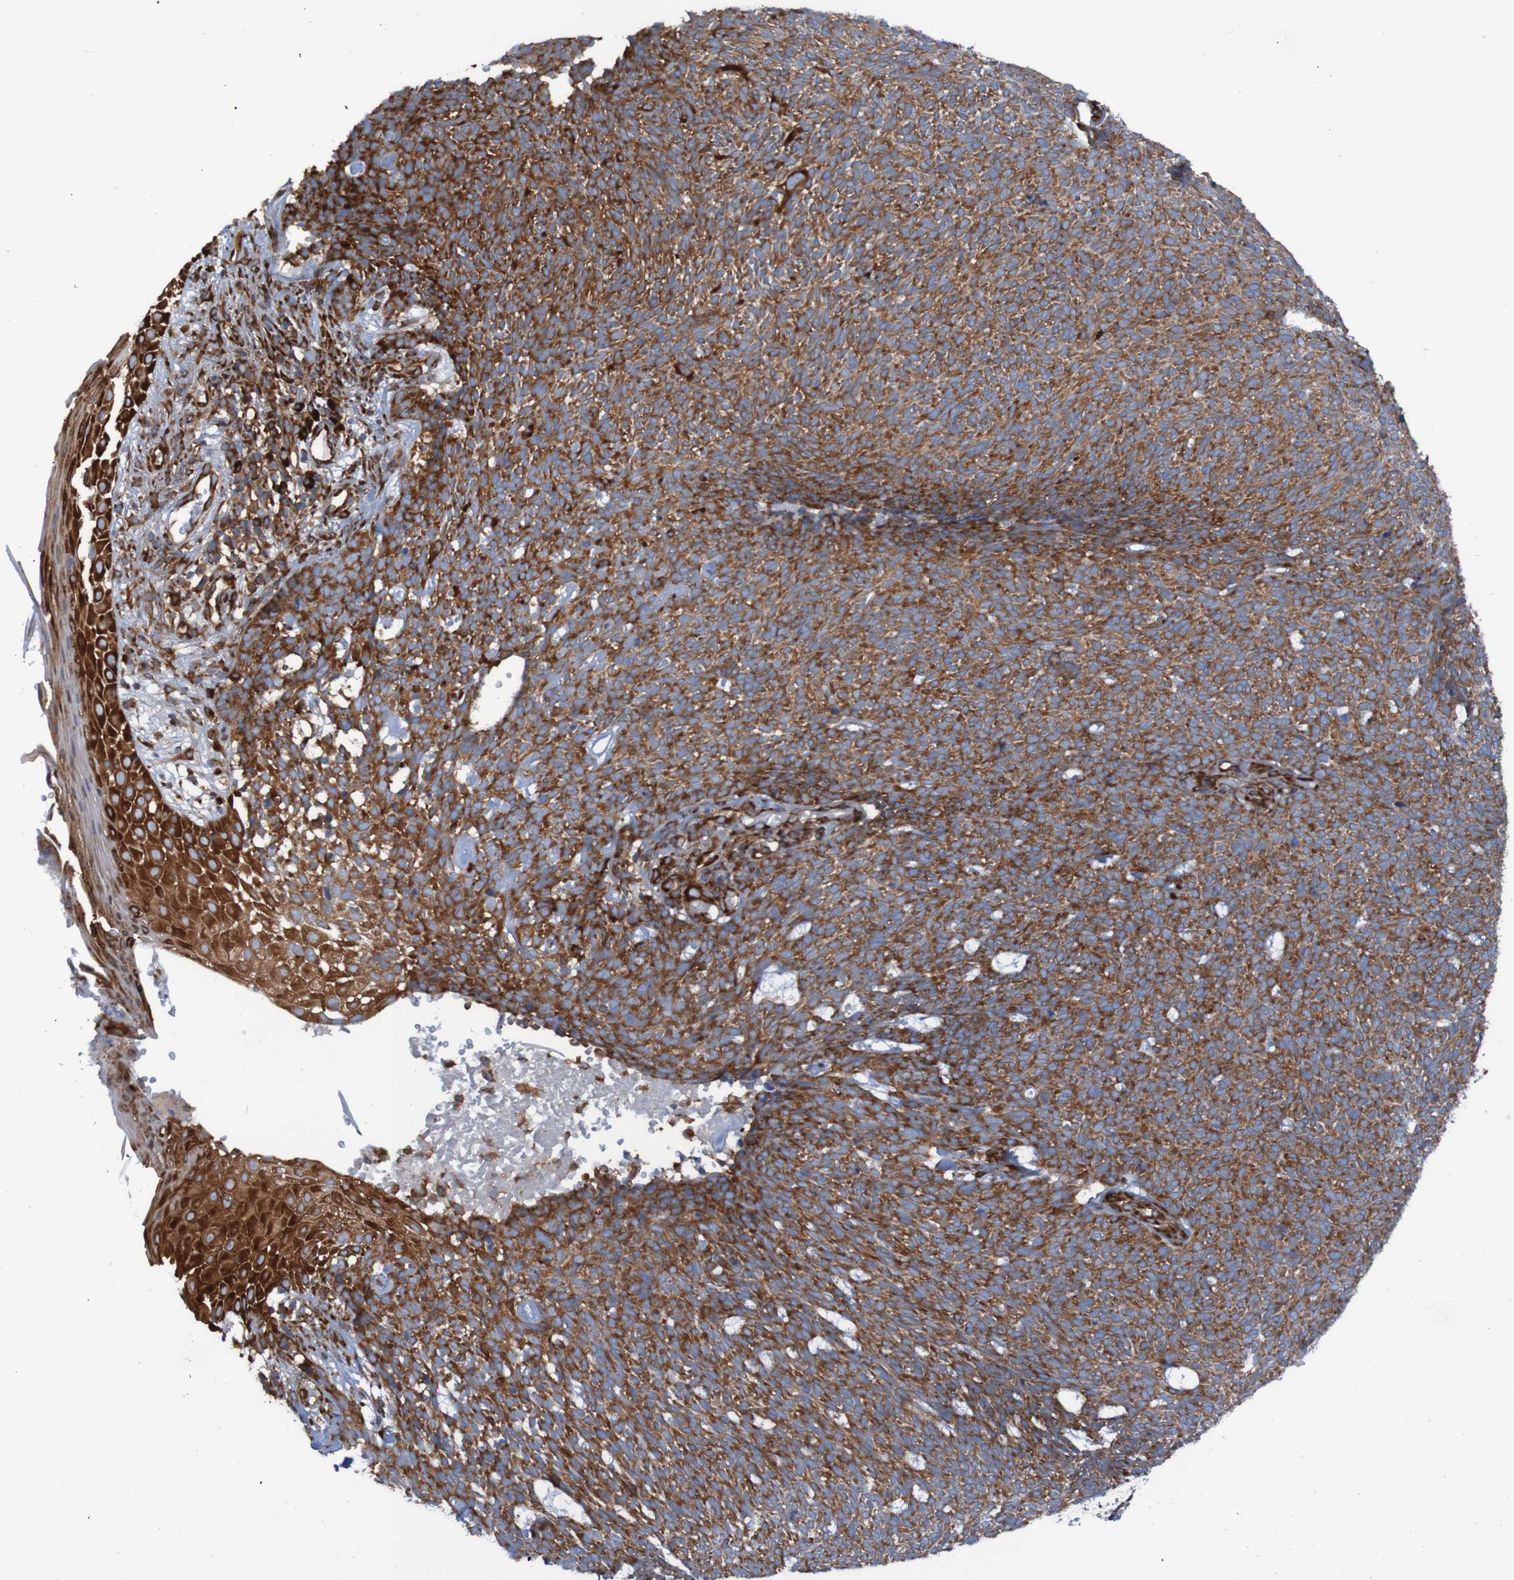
{"staining": {"intensity": "moderate", "quantity": ">75%", "location": "cytoplasmic/membranous"}, "tissue": "skin cancer", "cell_type": "Tumor cells", "image_type": "cancer", "snomed": [{"axis": "morphology", "description": "Basal cell carcinoma"}, {"axis": "topography", "description": "Skin"}], "caption": "Protein staining of basal cell carcinoma (skin) tissue shows moderate cytoplasmic/membranous positivity in approximately >75% of tumor cells.", "gene": "RPL10", "patient": {"sex": "female", "age": 84}}